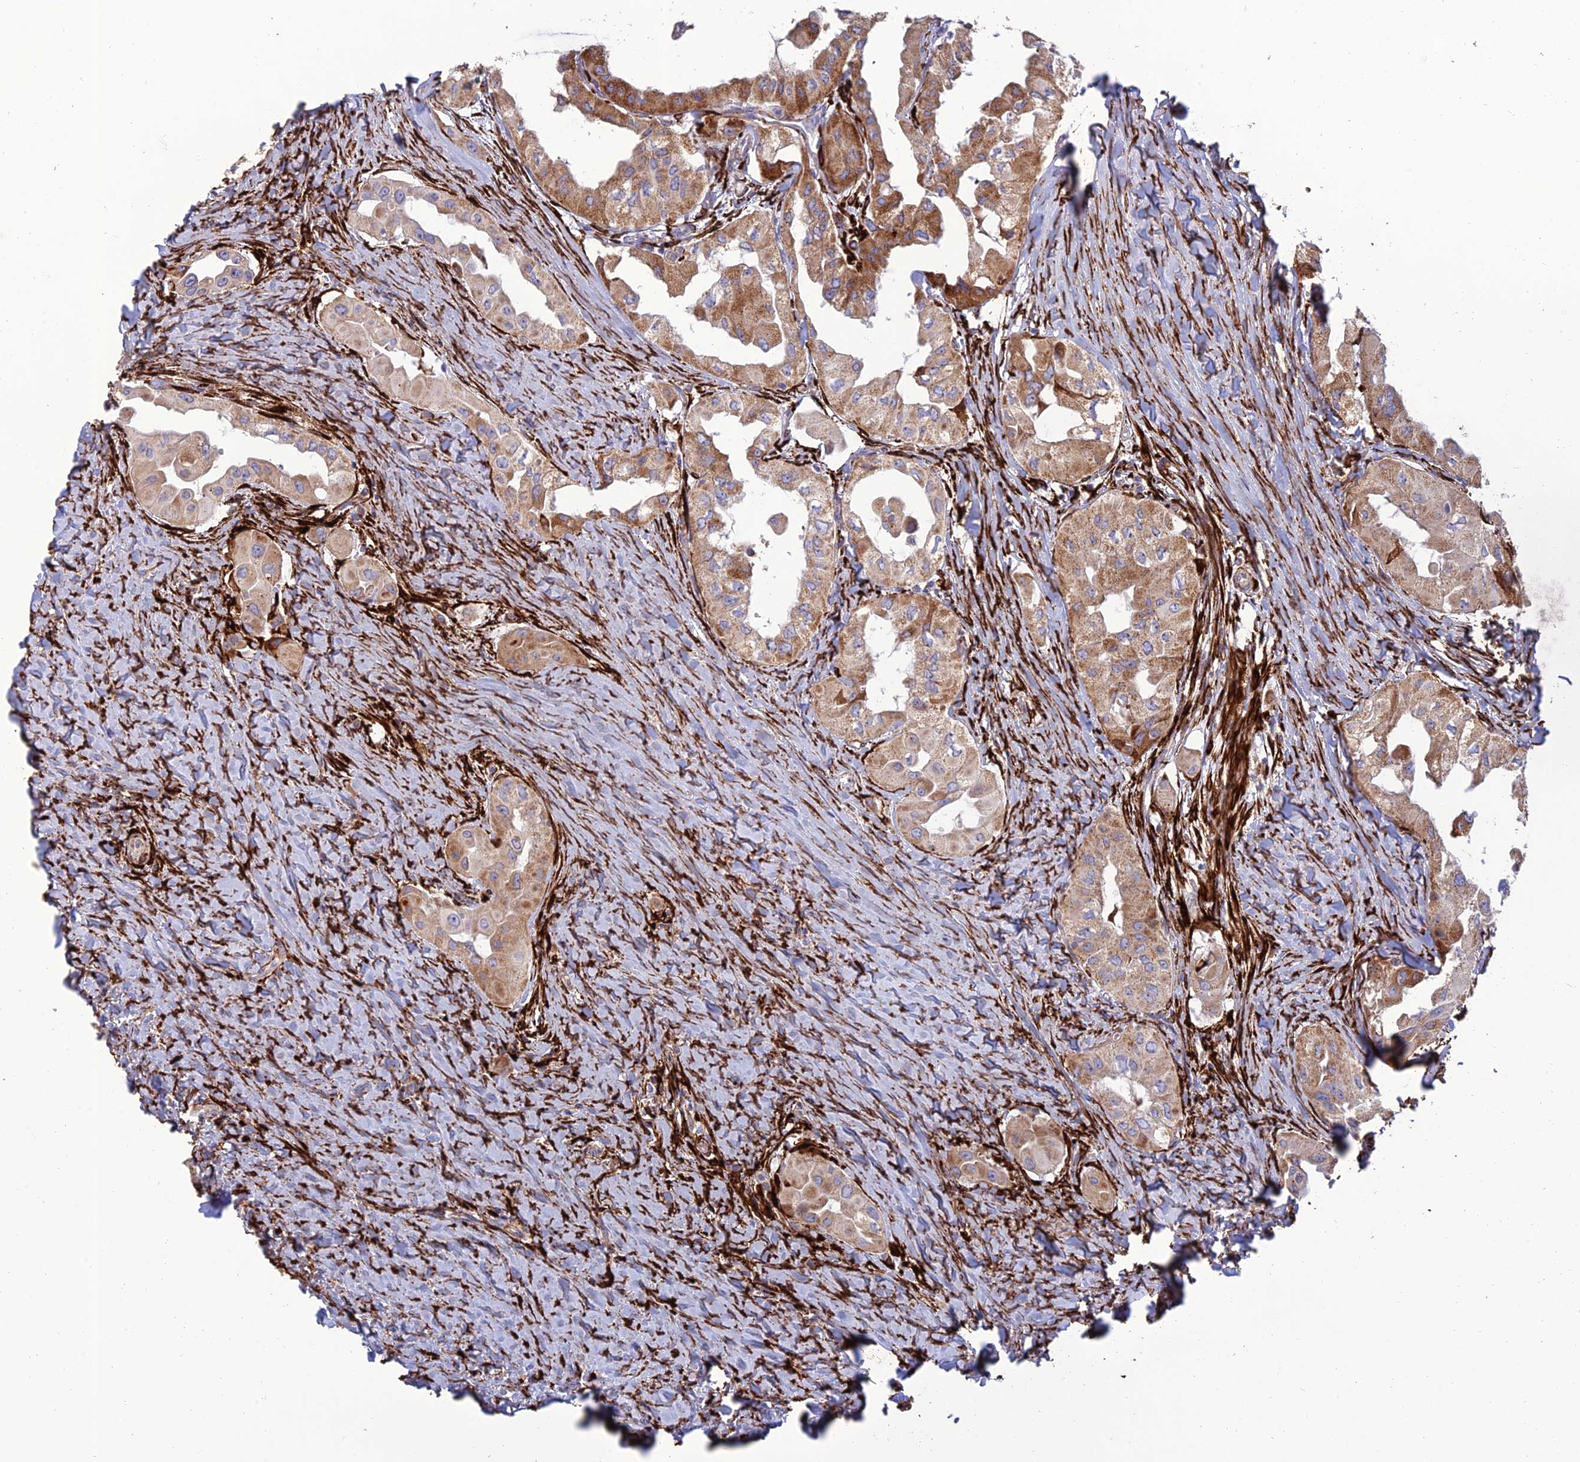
{"staining": {"intensity": "moderate", "quantity": ">75%", "location": "cytoplasmic/membranous"}, "tissue": "thyroid cancer", "cell_type": "Tumor cells", "image_type": "cancer", "snomed": [{"axis": "morphology", "description": "Papillary adenocarcinoma, NOS"}, {"axis": "topography", "description": "Thyroid gland"}], "caption": "Protein staining displays moderate cytoplasmic/membranous positivity in approximately >75% of tumor cells in thyroid cancer.", "gene": "RCN3", "patient": {"sex": "female", "age": 59}}